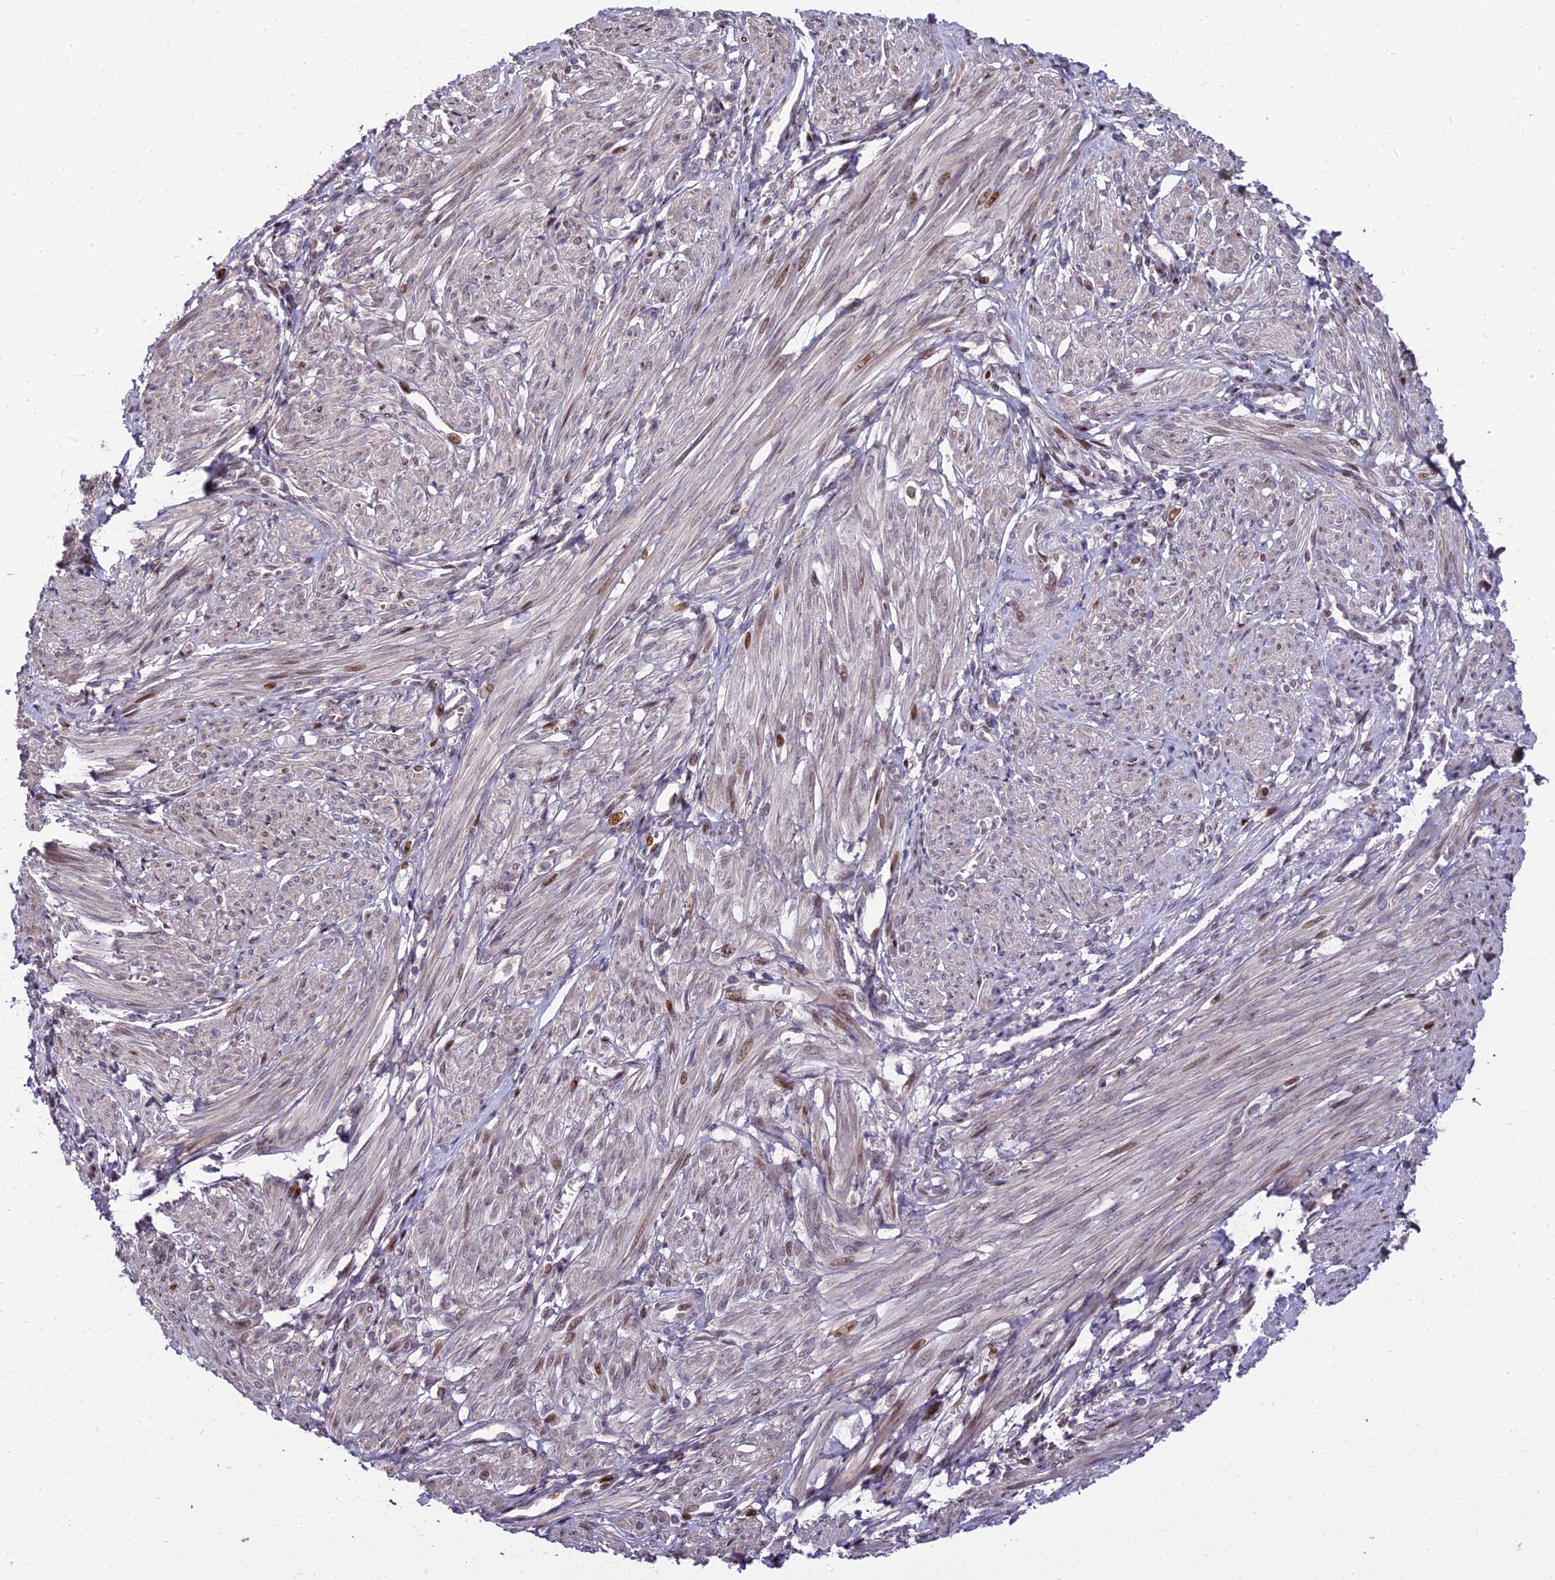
{"staining": {"intensity": "moderate", "quantity": "25%-75%", "location": "nuclear"}, "tissue": "smooth muscle", "cell_type": "Smooth muscle cells", "image_type": "normal", "snomed": [{"axis": "morphology", "description": "Normal tissue, NOS"}, {"axis": "topography", "description": "Smooth muscle"}], "caption": "Smooth muscle stained with immunohistochemistry exhibits moderate nuclear positivity in approximately 25%-75% of smooth muscle cells. The staining was performed using DAB (3,3'-diaminobenzidine), with brown indicating positive protein expression. Nuclei are stained blue with hematoxylin.", "gene": "ZNF707", "patient": {"sex": "female", "age": 39}}